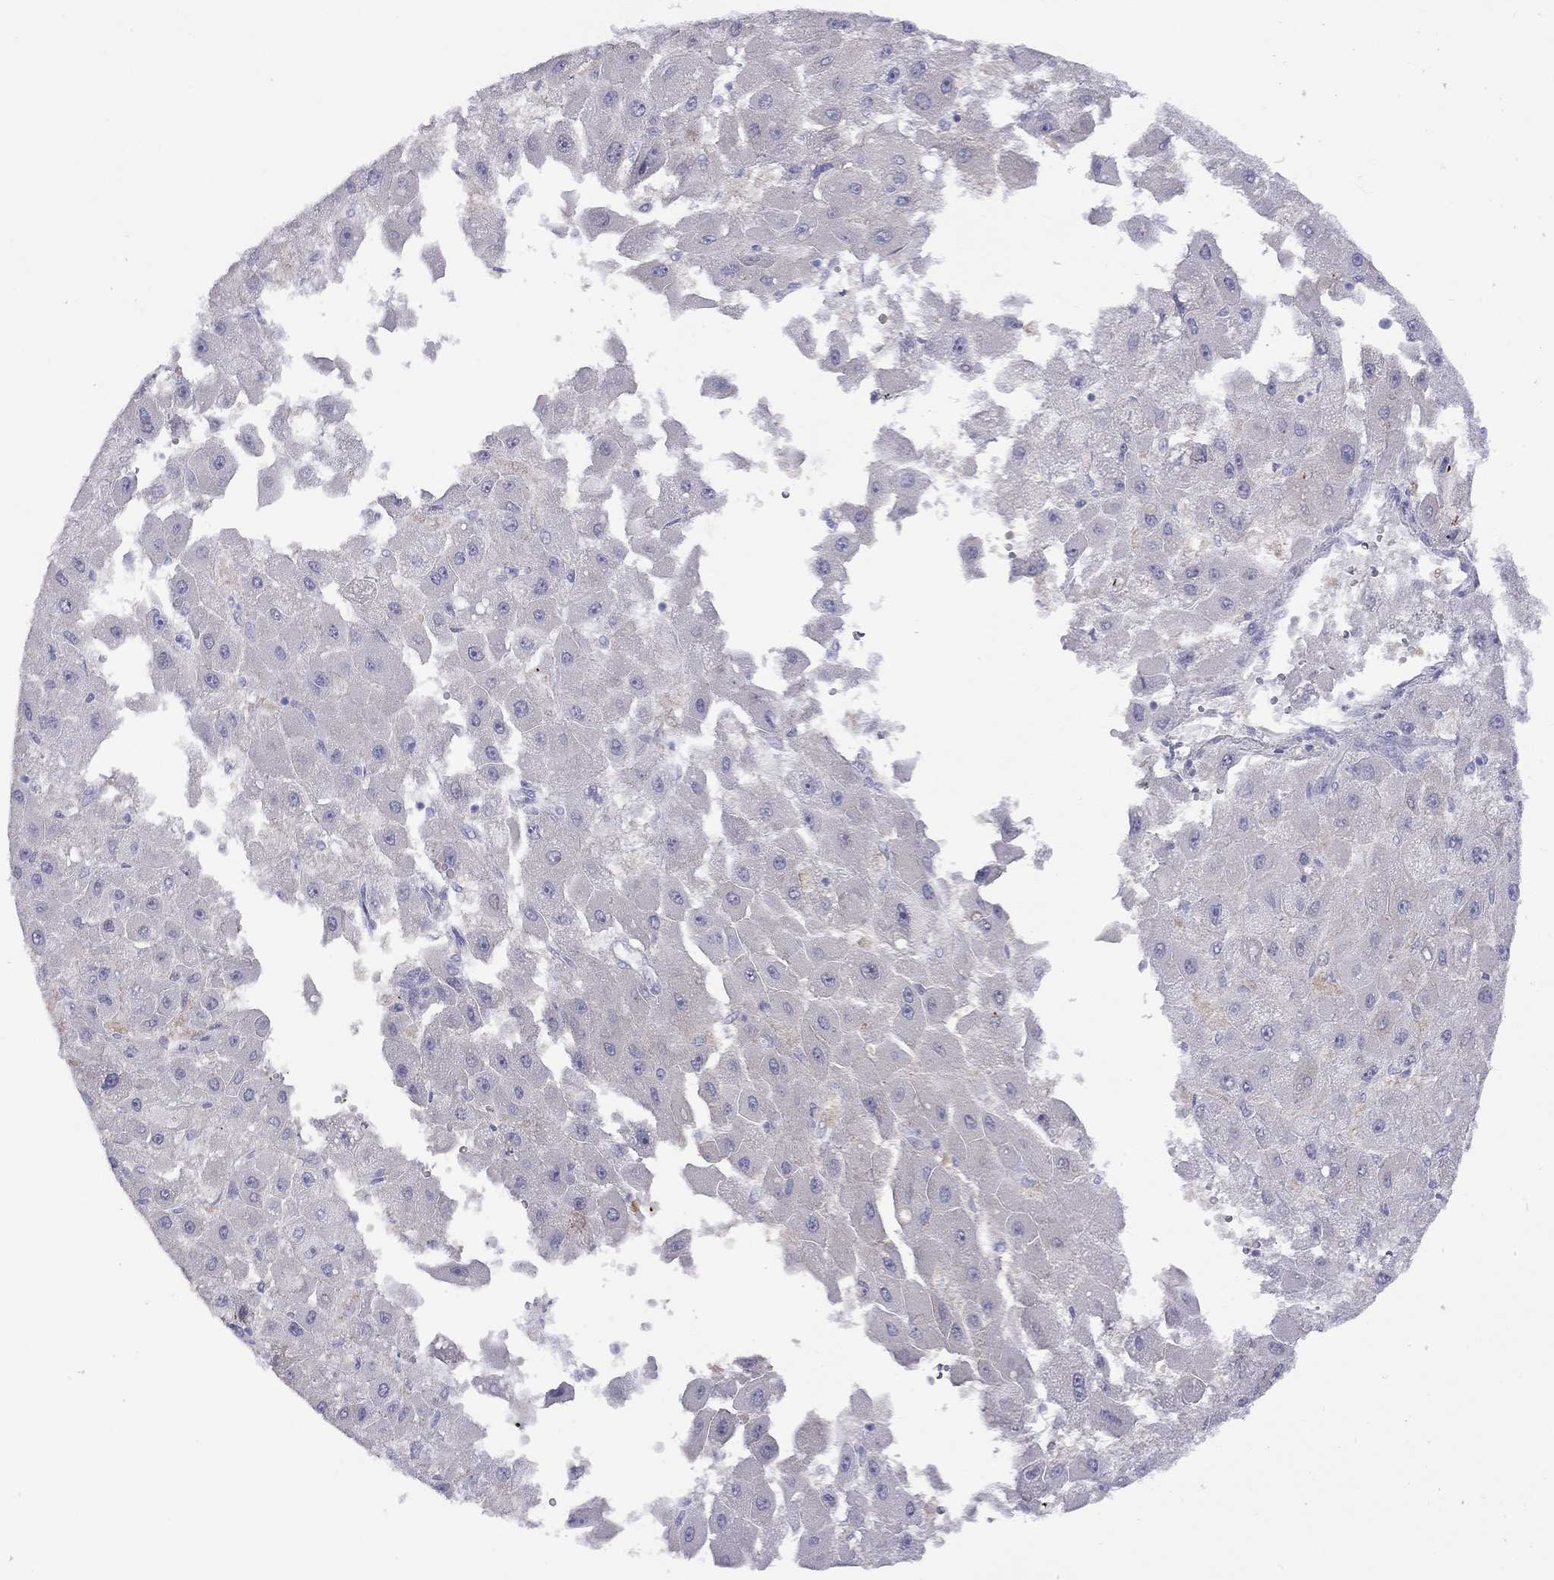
{"staining": {"intensity": "negative", "quantity": "none", "location": "none"}, "tissue": "liver cancer", "cell_type": "Tumor cells", "image_type": "cancer", "snomed": [{"axis": "morphology", "description": "Carcinoma, Hepatocellular, NOS"}, {"axis": "topography", "description": "Liver"}], "caption": "Tumor cells are negative for protein expression in human liver cancer (hepatocellular carcinoma).", "gene": "GNAT3", "patient": {"sex": "female", "age": 25}}